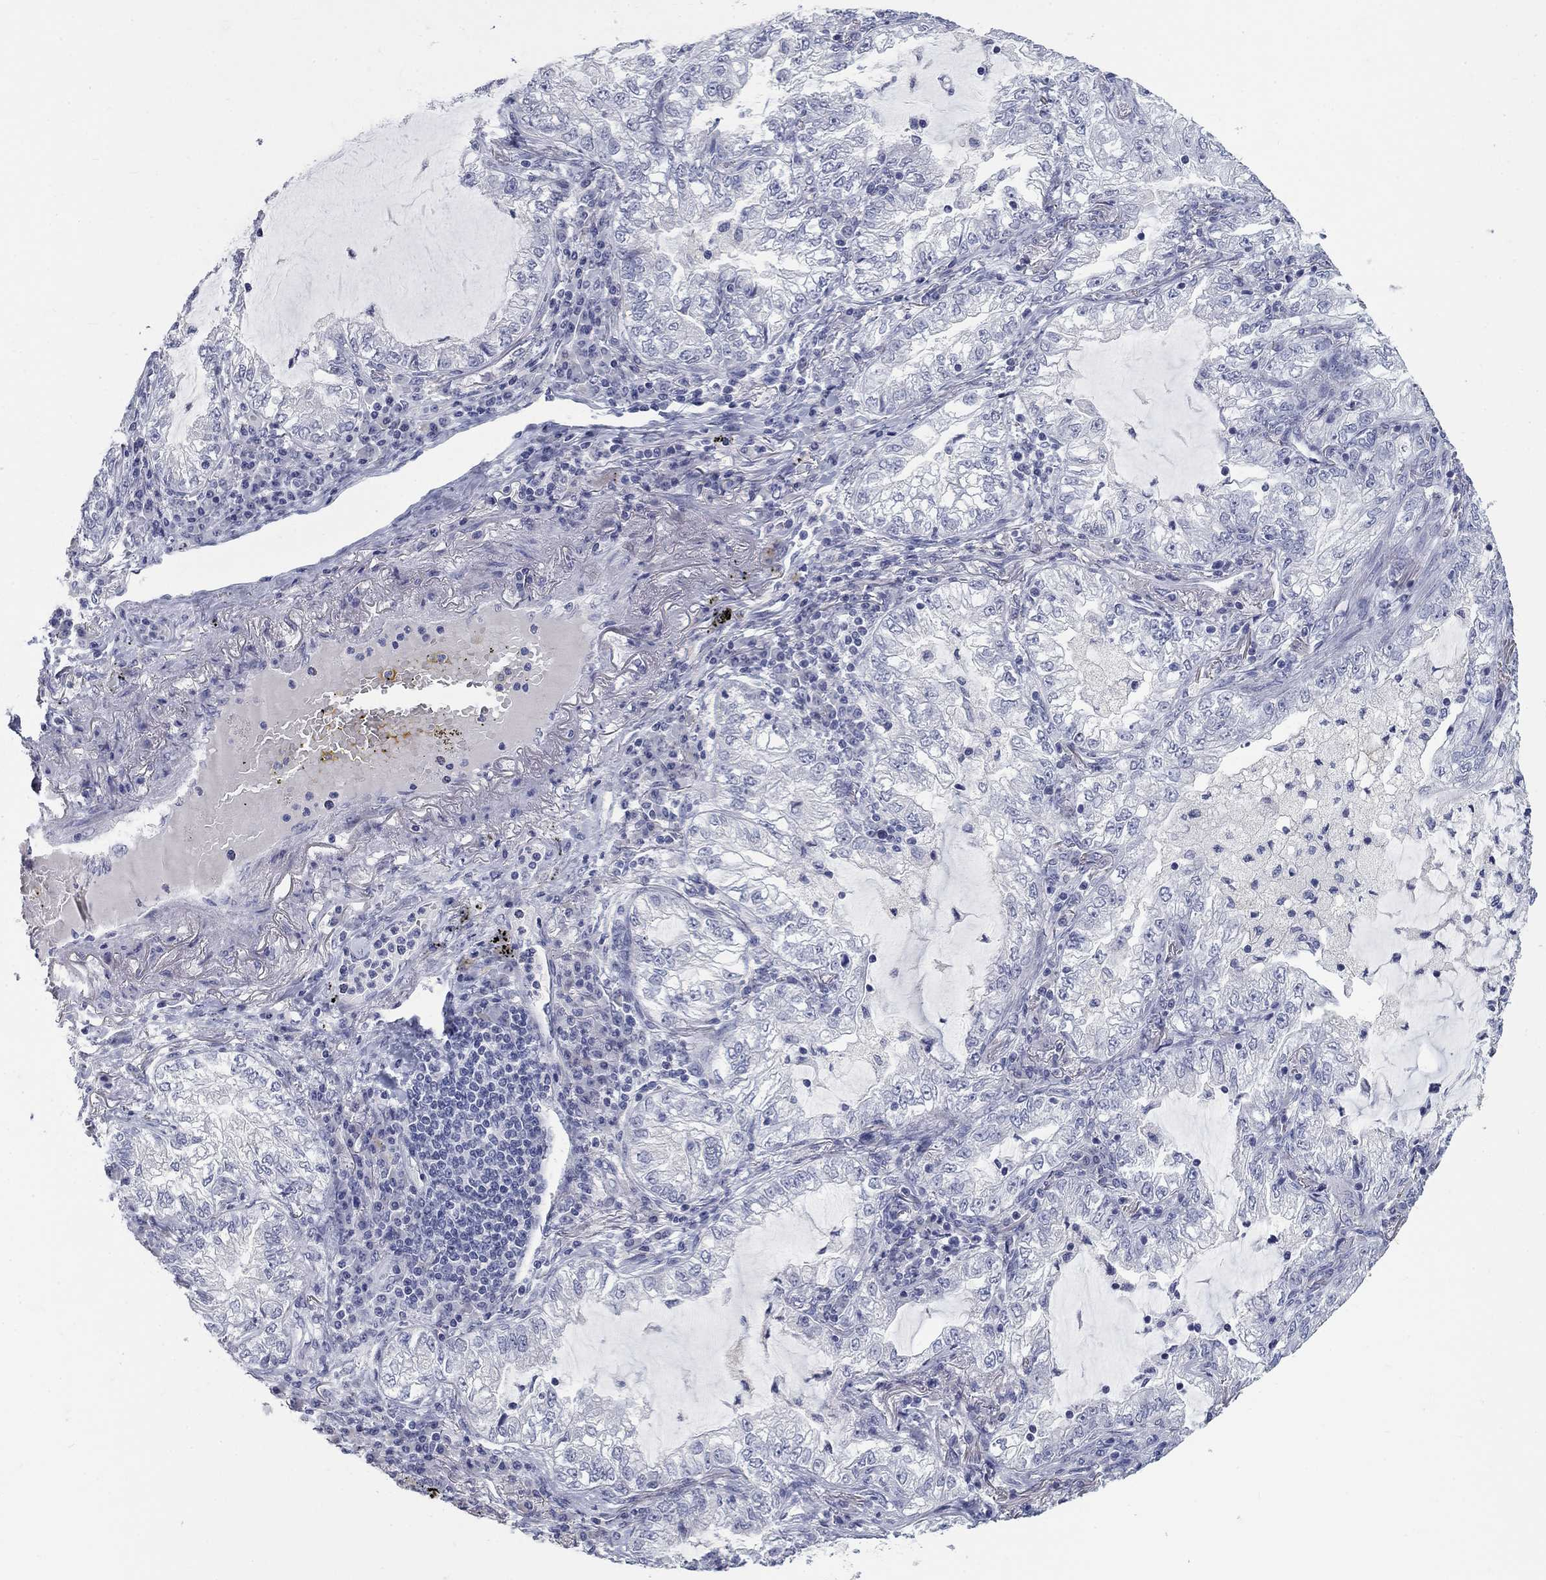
{"staining": {"intensity": "negative", "quantity": "none", "location": "none"}, "tissue": "lung cancer", "cell_type": "Tumor cells", "image_type": "cancer", "snomed": [{"axis": "morphology", "description": "Adenocarcinoma, NOS"}, {"axis": "topography", "description": "Lung"}], "caption": "Lung adenocarcinoma was stained to show a protein in brown. There is no significant expression in tumor cells.", "gene": "ELAVL4", "patient": {"sex": "female", "age": 73}}